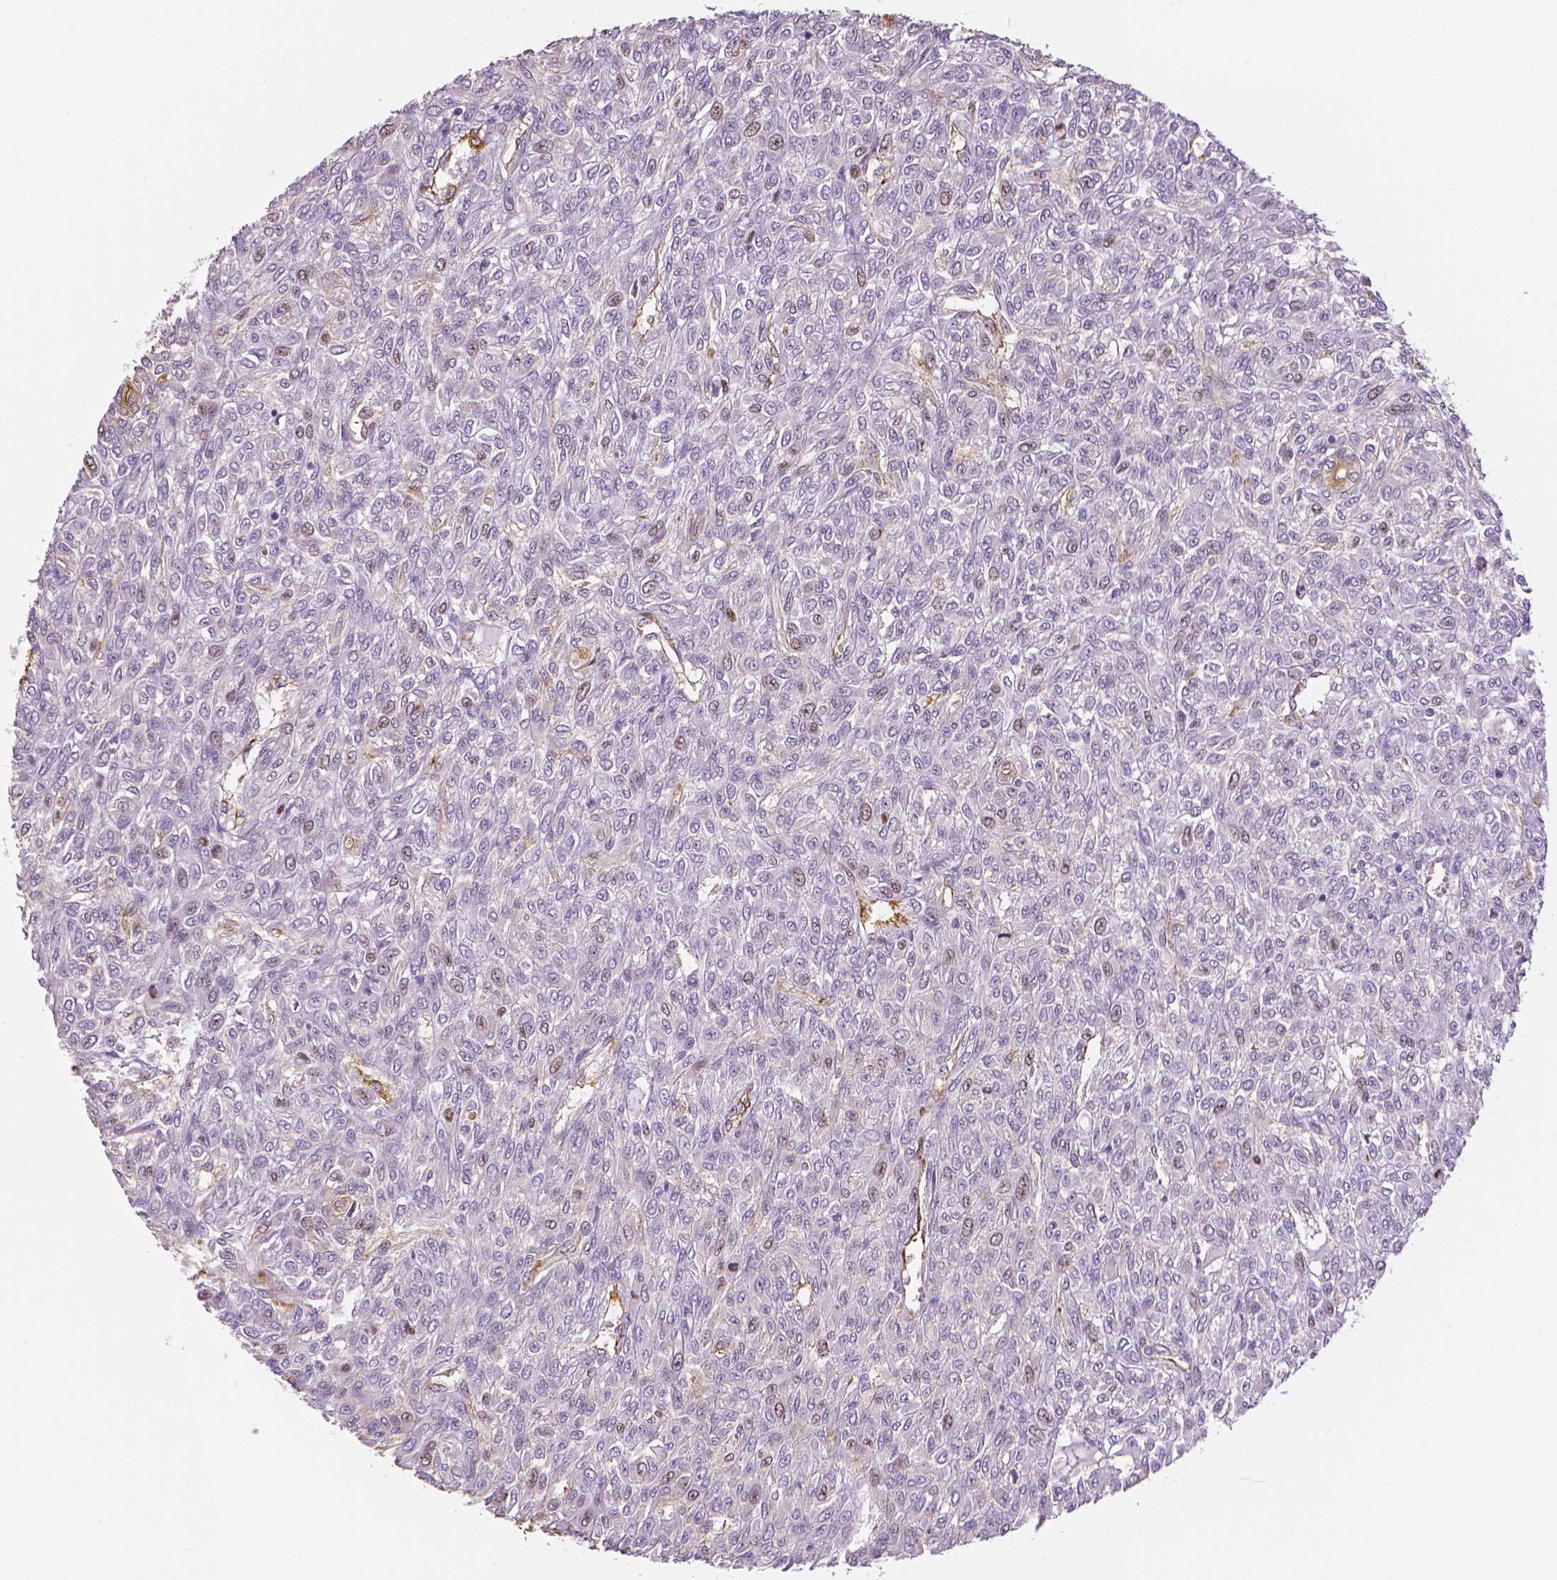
{"staining": {"intensity": "weak", "quantity": "<25%", "location": "nuclear"}, "tissue": "renal cancer", "cell_type": "Tumor cells", "image_type": "cancer", "snomed": [{"axis": "morphology", "description": "Adenocarcinoma, NOS"}, {"axis": "topography", "description": "Kidney"}], "caption": "Image shows no significant protein expression in tumor cells of renal cancer.", "gene": "MKI67", "patient": {"sex": "male", "age": 58}}